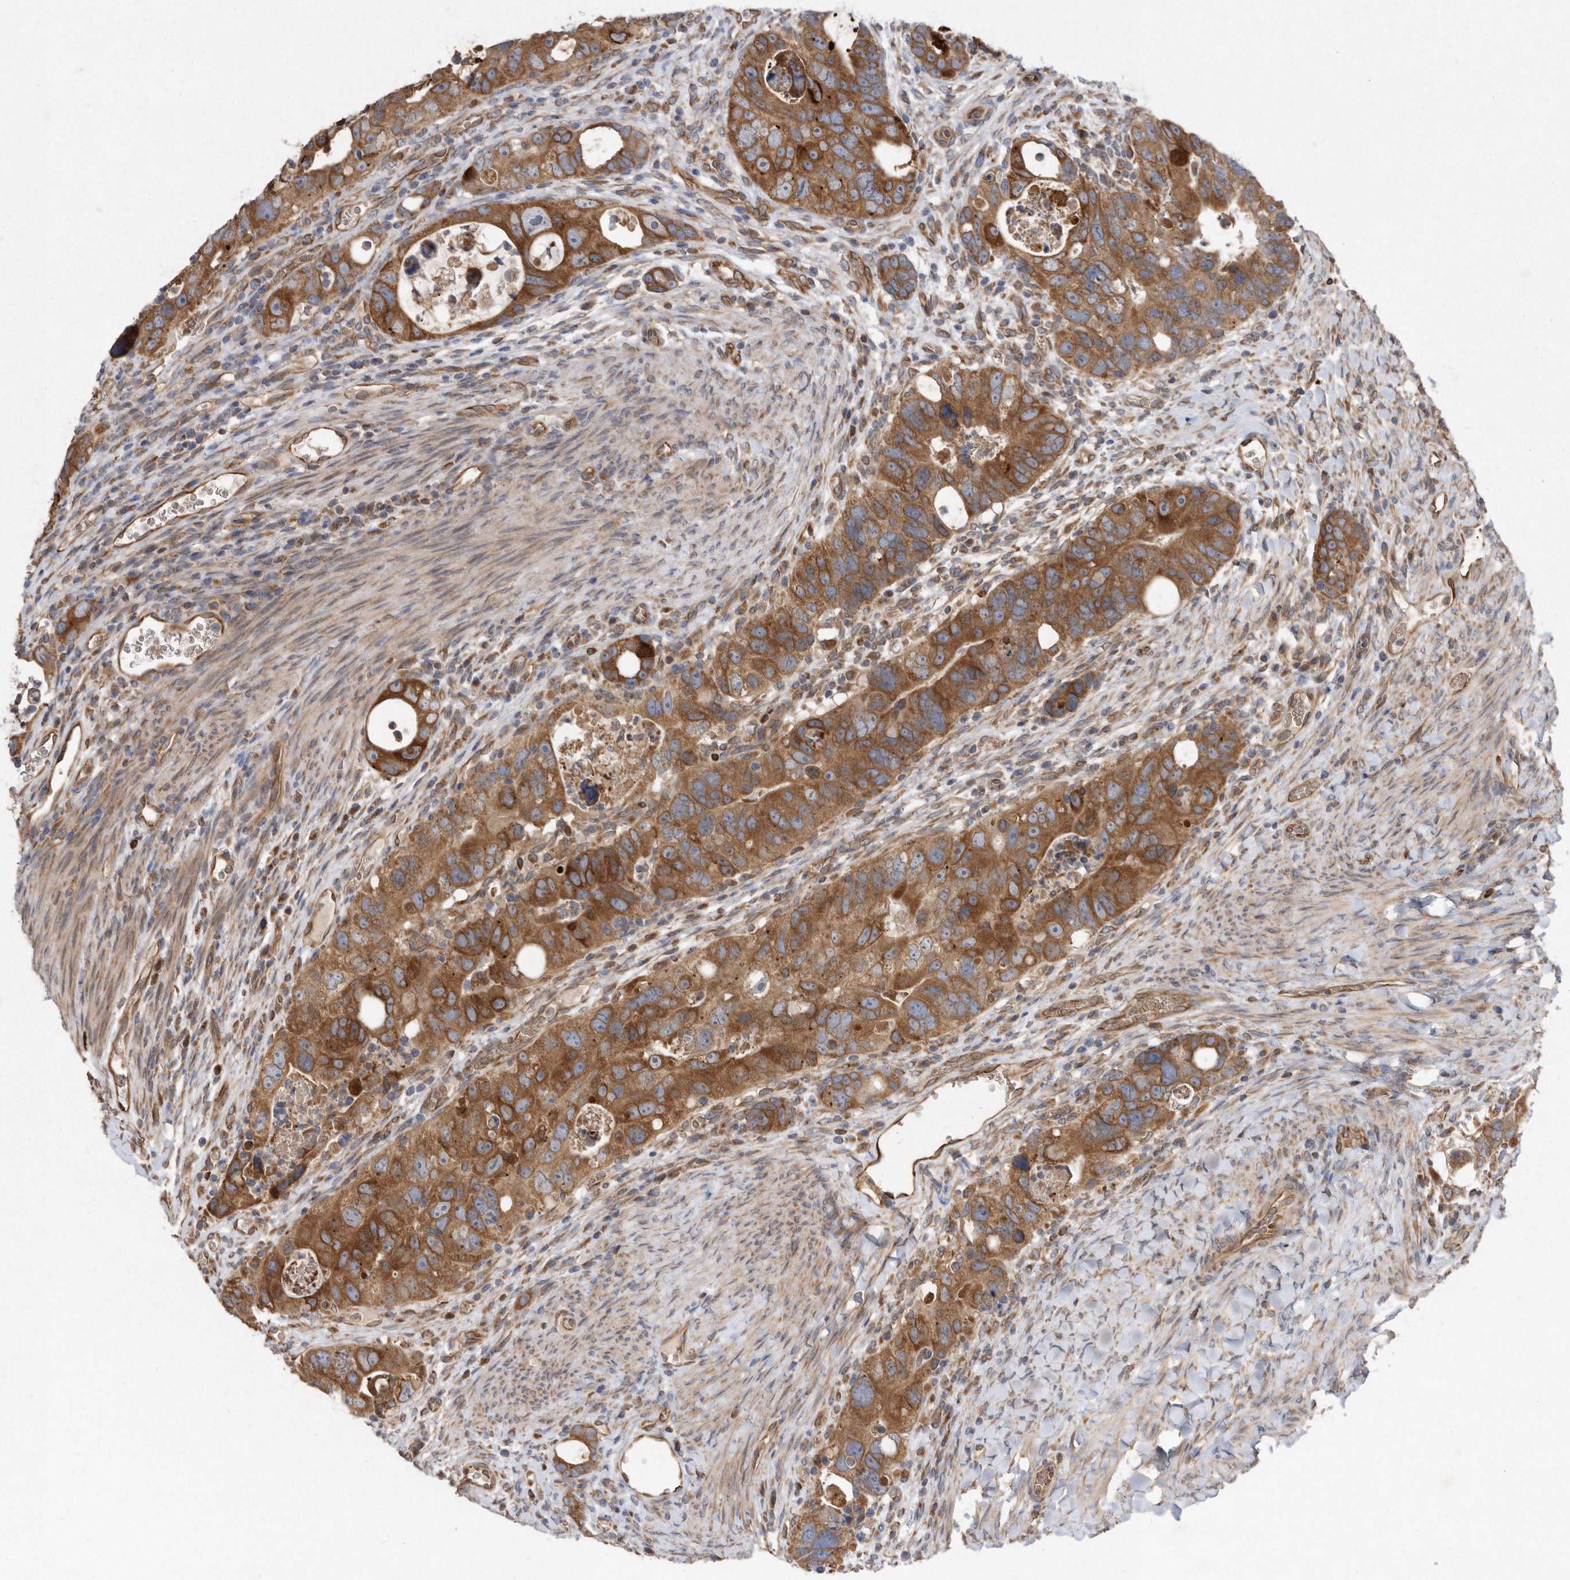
{"staining": {"intensity": "strong", "quantity": ">75%", "location": "cytoplasmic/membranous"}, "tissue": "colorectal cancer", "cell_type": "Tumor cells", "image_type": "cancer", "snomed": [{"axis": "morphology", "description": "Adenocarcinoma, NOS"}, {"axis": "topography", "description": "Rectum"}], "caption": "Human colorectal cancer stained with a protein marker reveals strong staining in tumor cells.", "gene": "PON2", "patient": {"sex": "male", "age": 59}}